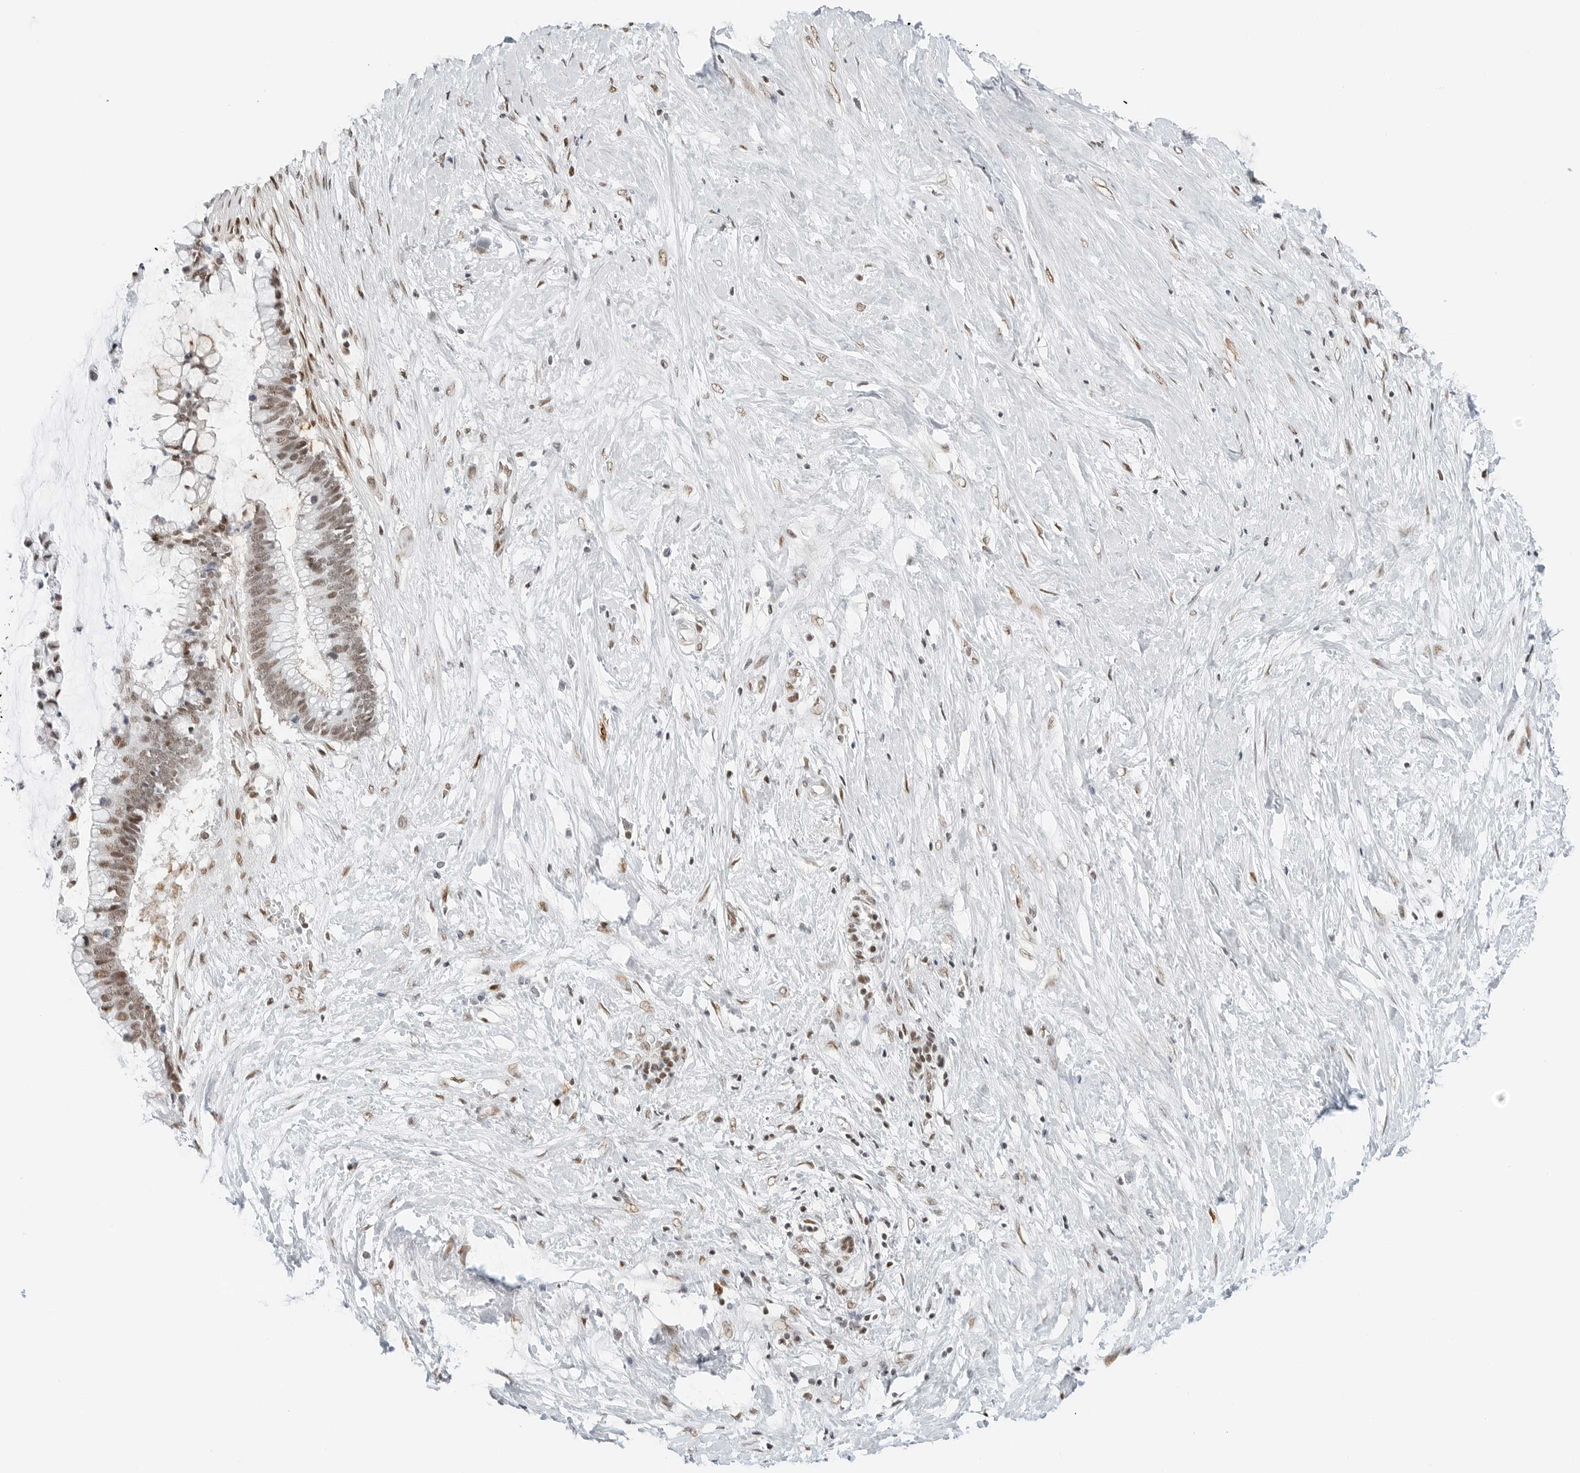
{"staining": {"intensity": "weak", "quantity": ">75%", "location": "nuclear"}, "tissue": "pancreatic cancer", "cell_type": "Tumor cells", "image_type": "cancer", "snomed": [{"axis": "morphology", "description": "Adenocarcinoma, NOS"}, {"axis": "topography", "description": "Pancreas"}], "caption": "Pancreatic cancer (adenocarcinoma) stained for a protein (brown) exhibits weak nuclear positive positivity in approximately >75% of tumor cells.", "gene": "CRTC2", "patient": {"sex": "male", "age": 41}}